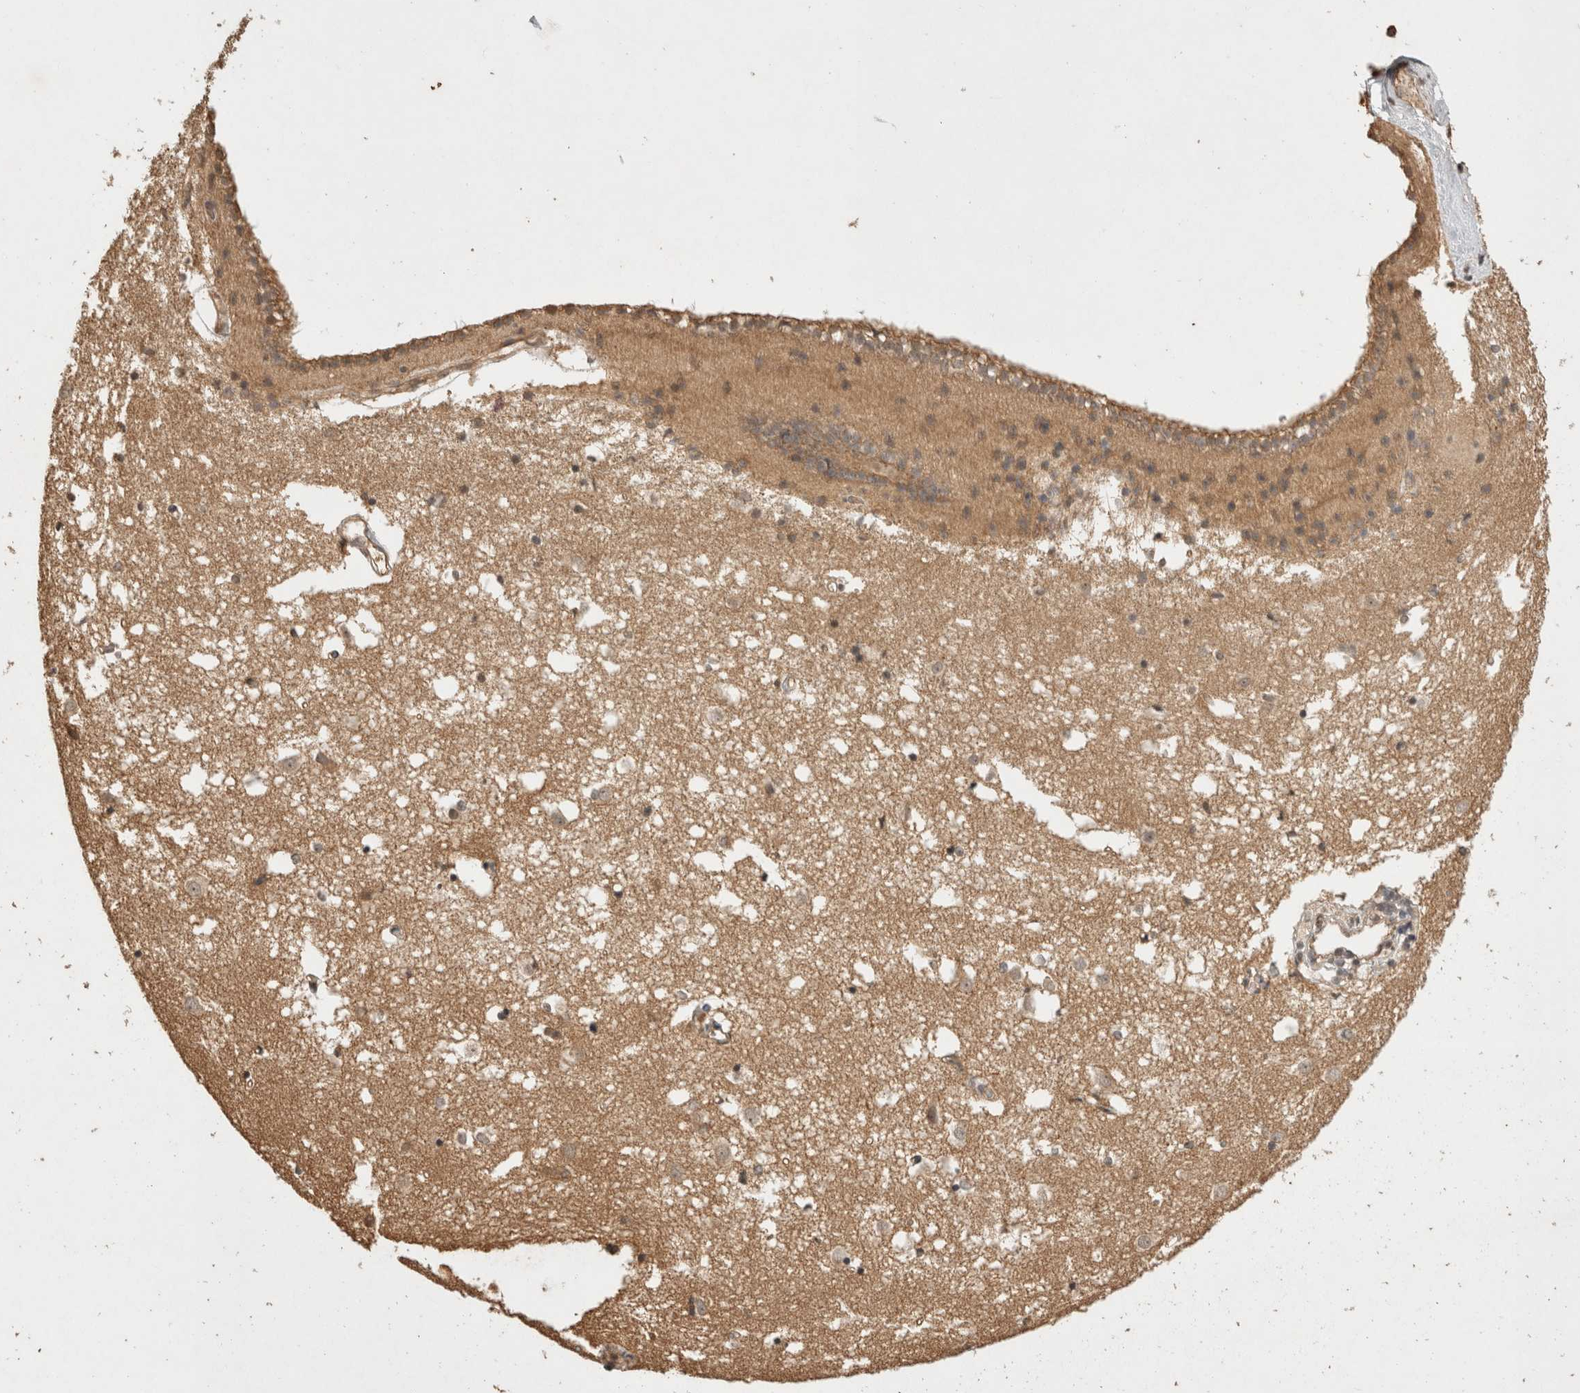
{"staining": {"intensity": "weak", "quantity": ">75%", "location": "cytoplasmic/membranous"}, "tissue": "caudate", "cell_type": "Glial cells", "image_type": "normal", "snomed": [{"axis": "morphology", "description": "Normal tissue, NOS"}, {"axis": "topography", "description": "Lateral ventricle wall"}], "caption": "Human caudate stained with a brown dye reveals weak cytoplasmic/membranous positive staining in approximately >75% of glial cells.", "gene": "PRMT3", "patient": {"sex": "male", "age": 45}}